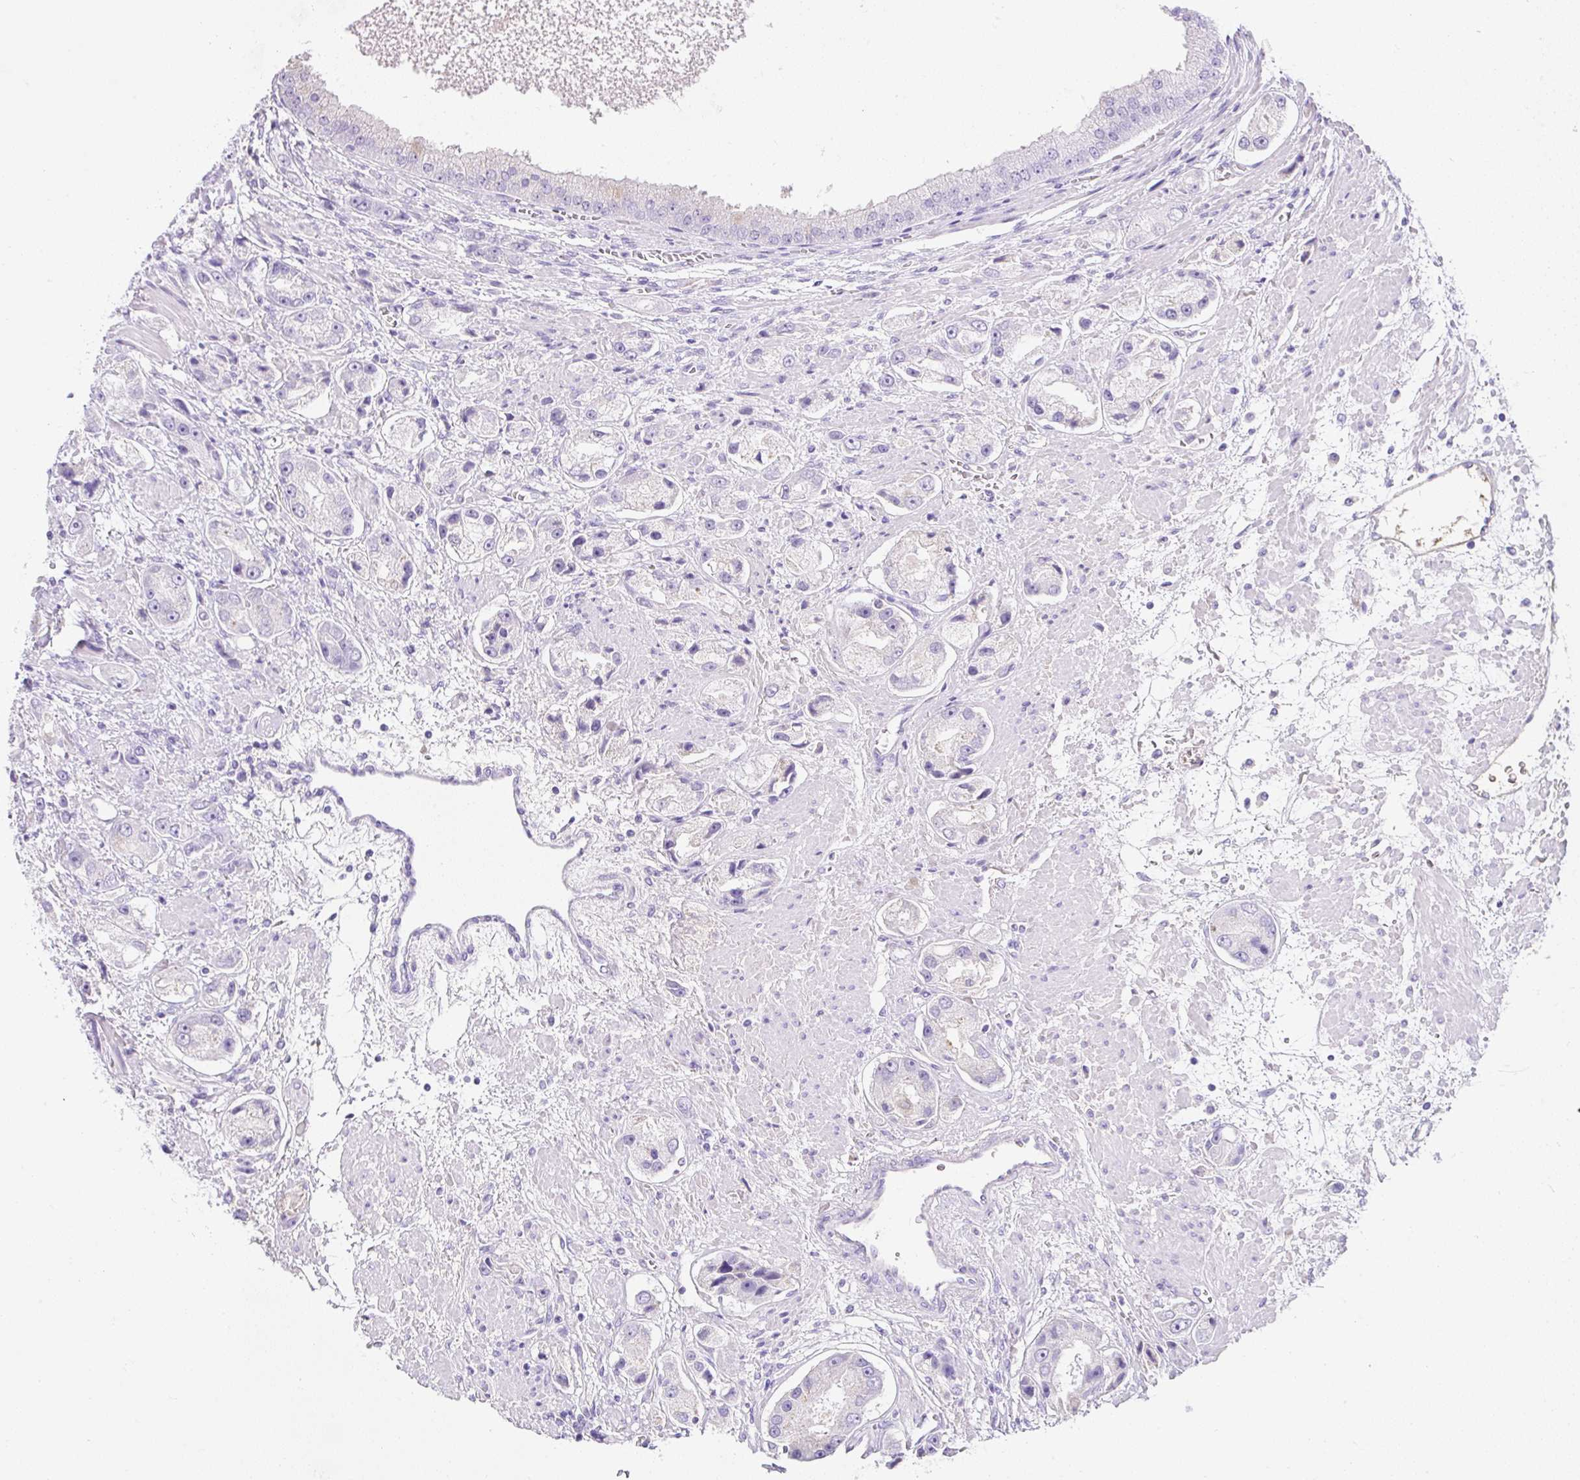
{"staining": {"intensity": "negative", "quantity": "none", "location": "none"}, "tissue": "prostate cancer", "cell_type": "Tumor cells", "image_type": "cancer", "snomed": [{"axis": "morphology", "description": "Adenocarcinoma, High grade"}, {"axis": "topography", "description": "Prostate"}], "caption": "Photomicrograph shows no significant protein expression in tumor cells of adenocarcinoma (high-grade) (prostate).", "gene": "APOC4-APOC2", "patient": {"sex": "male", "age": 67}}